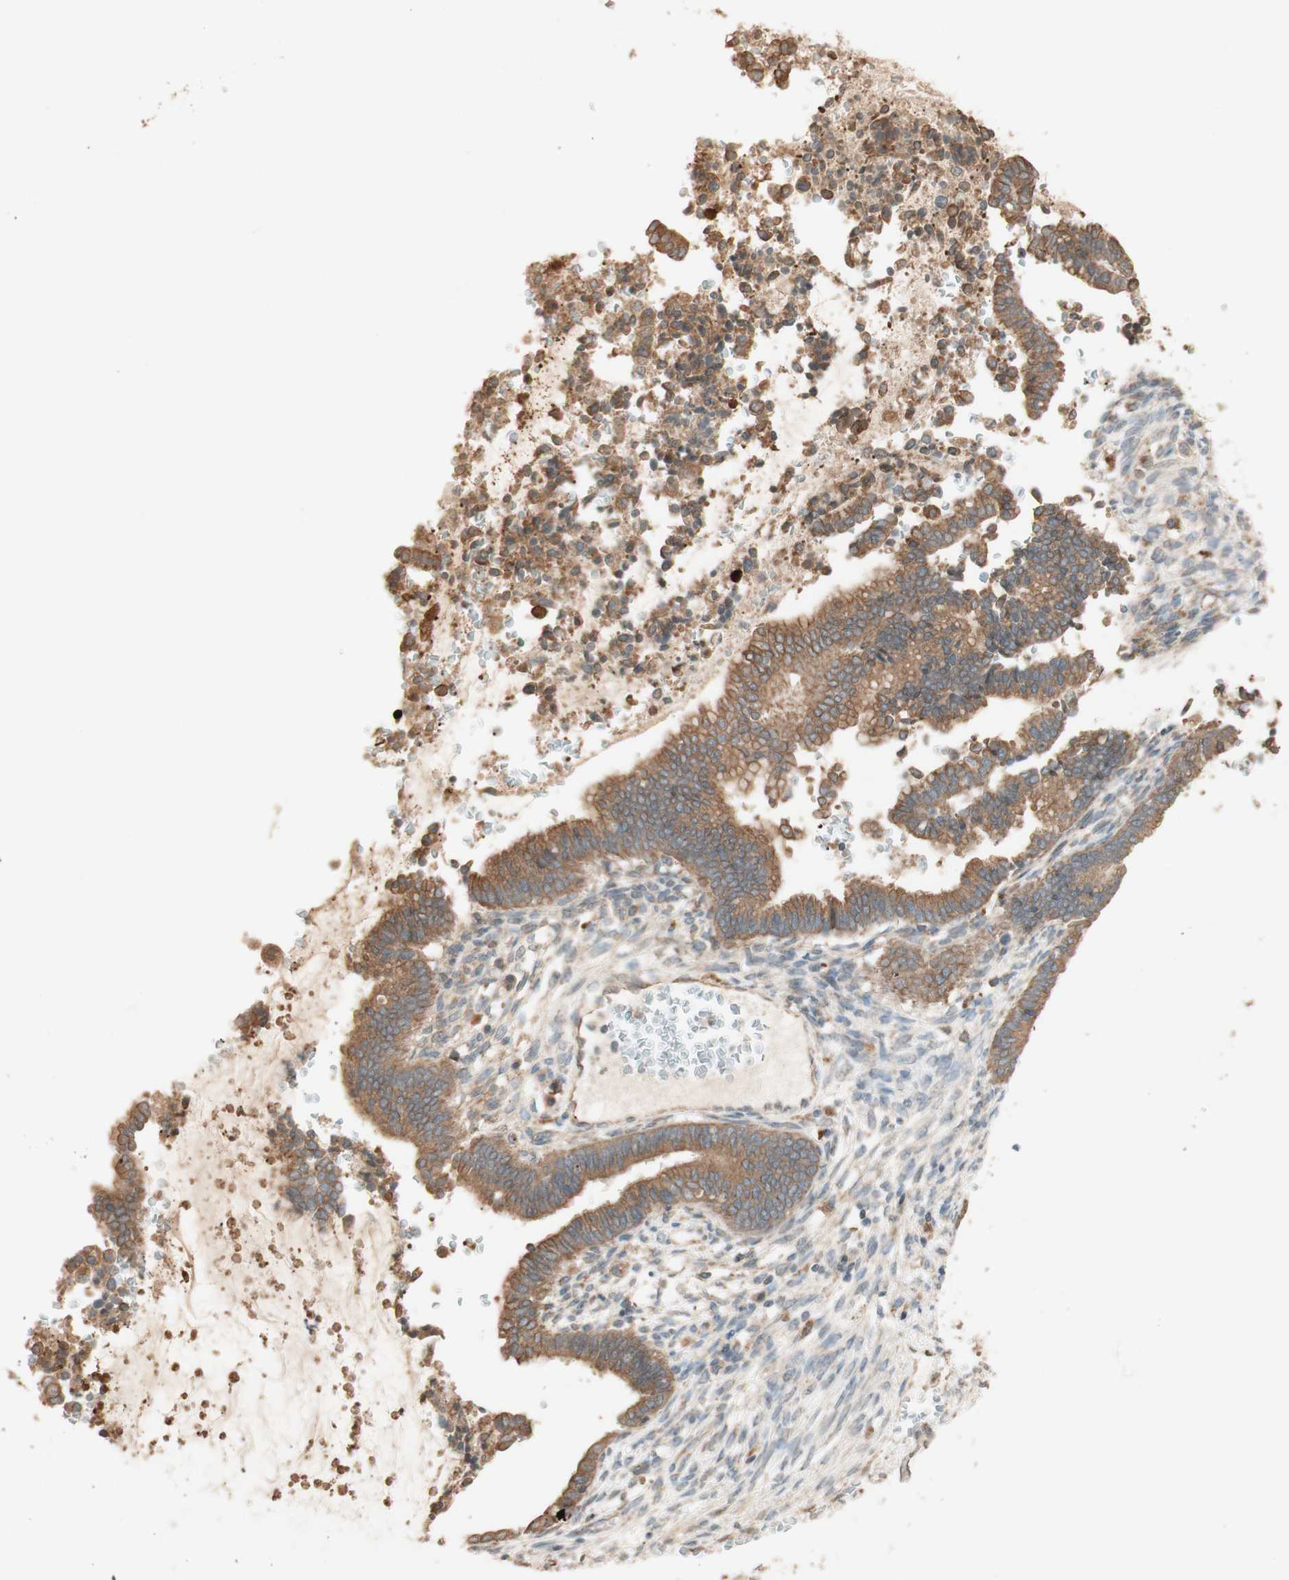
{"staining": {"intensity": "moderate", "quantity": ">75%", "location": "cytoplasmic/membranous"}, "tissue": "cervical cancer", "cell_type": "Tumor cells", "image_type": "cancer", "snomed": [{"axis": "morphology", "description": "Adenocarcinoma, NOS"}, {"axis": "topography", "description": "Cervix"}], "caption": "DAB immunohistochemical staining of human cervical cancer (adenocarcinoma) demonstrates moderate cytoplasmic/membranous protein expression in about >75% of tumor cells.", "gene": "CLCN2", "patient": {"sex": "female", "age": 44}}